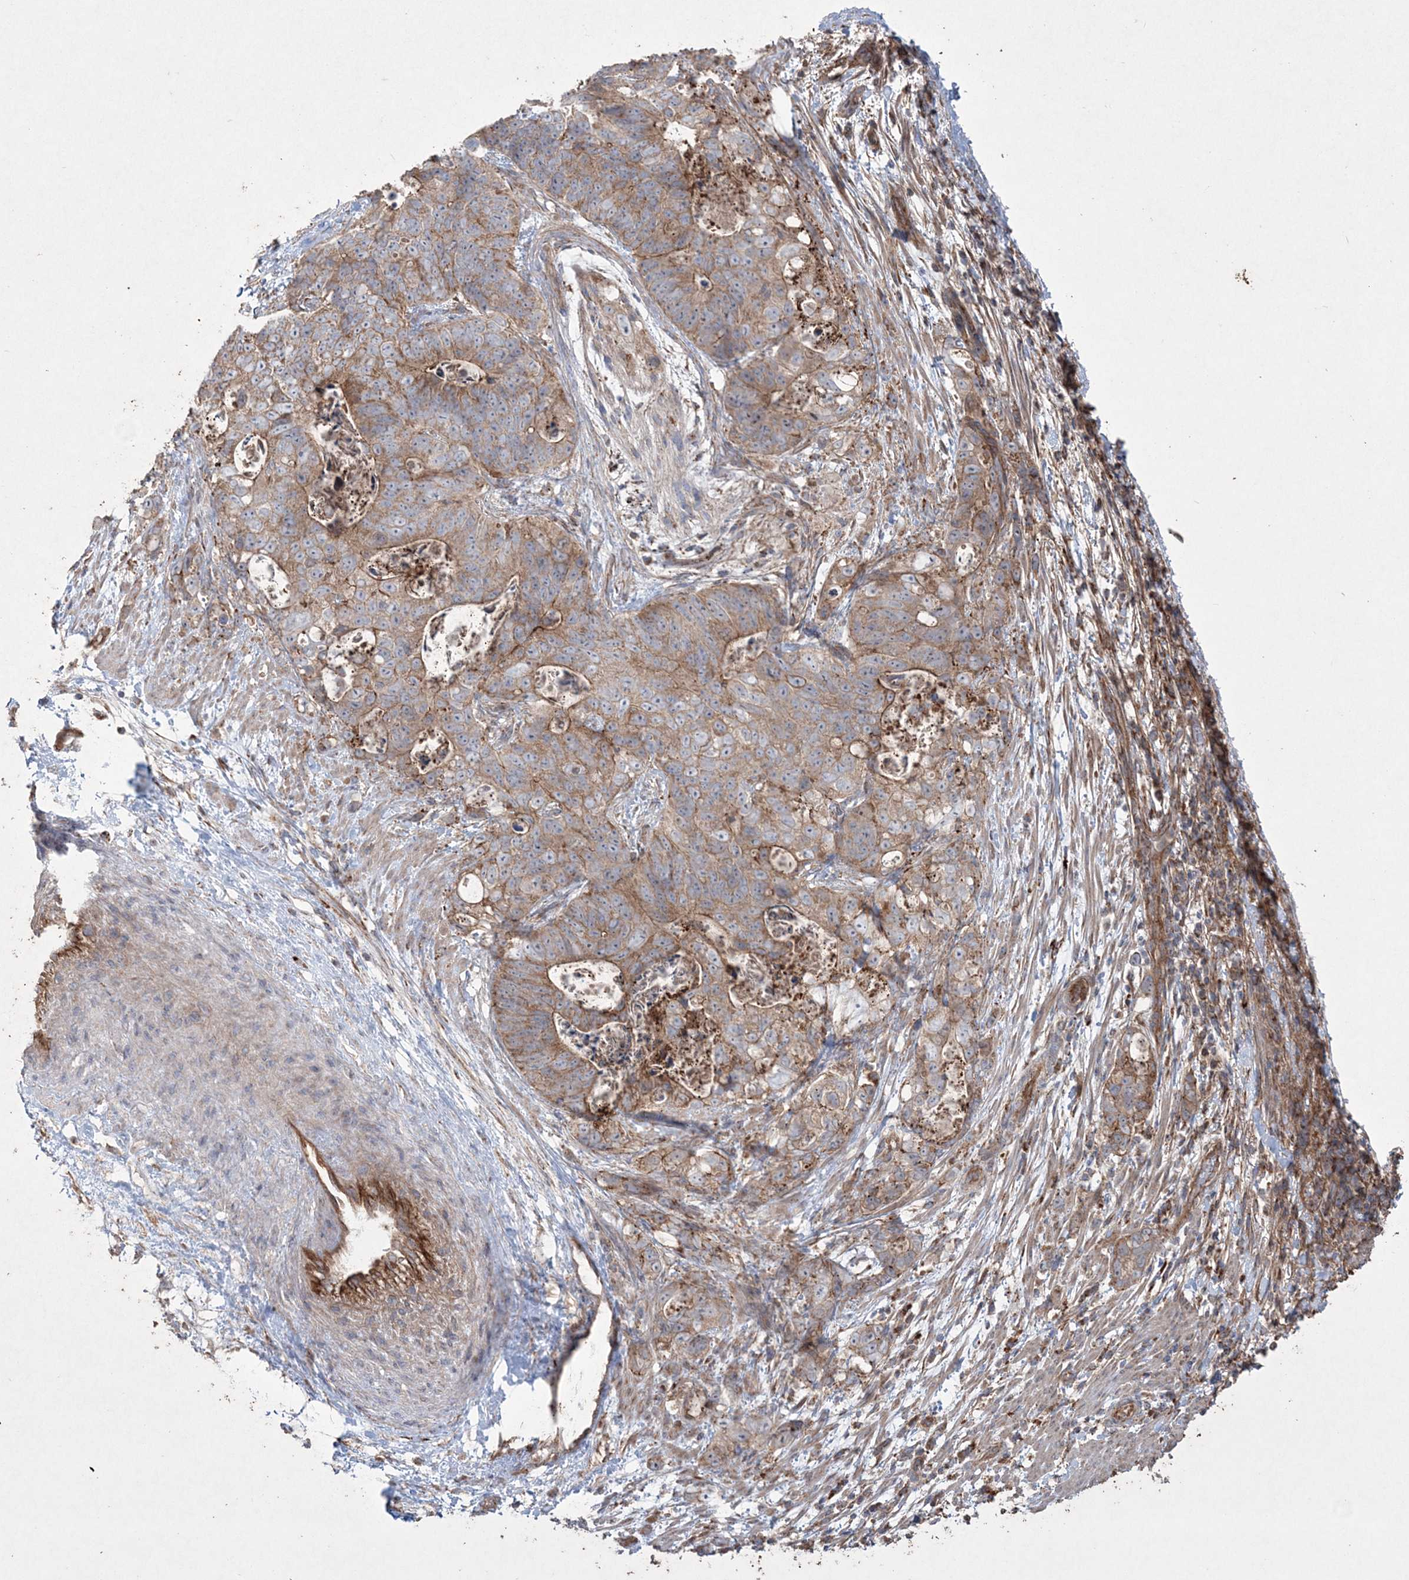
{"staining": {"intensity": "moderate", "quantity": ">75%", "location": "cytoplasmic/membranous"}, "tissue": "stomach cancer", "cell_type": "Tumor cells", "image_type": "cancer", "snomed": [{"axis": "morphology", "description": "Normal tissue, NOS"}, {"axis": "morphology", "description": "Adenocarcinoma, NOS"}, {"axis": "topography", "description": "Stomach"}], "caption": "Moderate cytoplasmic/membranous staining for a protein is seen in approximately >75% of tumor cells of adenocarcinoma (stomach) using immunohistochemistry.", "gene": "TTC7A", "patient": {"sex": "female", "age": 89}}